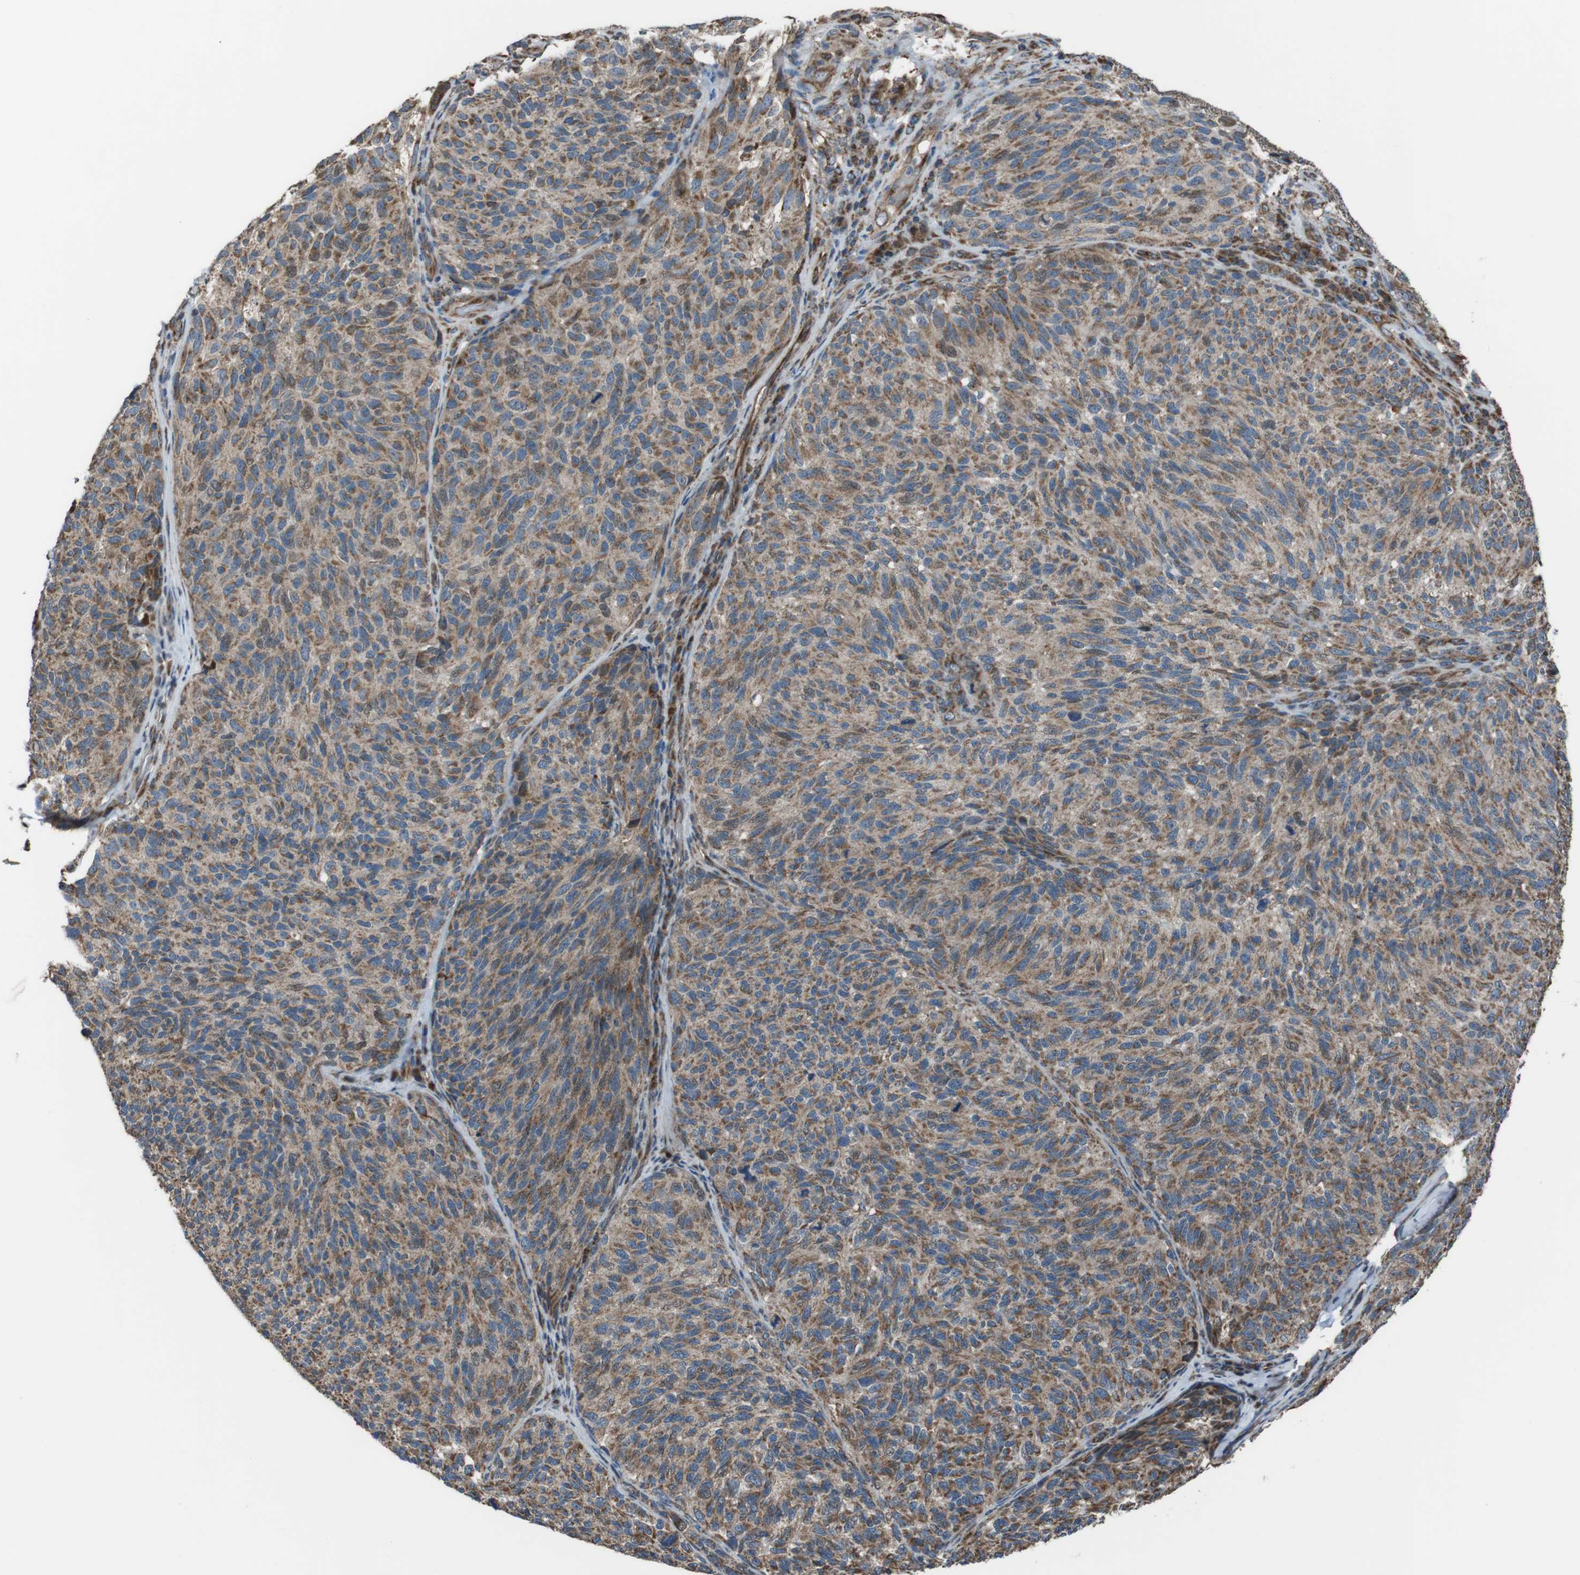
{"staining": {"intensity": "moderate", "quantity": ">75%", "location": "cytoplasmic/membranous"}, "tissue": "melanoma", "cell_type": "Tumor cells", "image_type": "cancer", "snomed": [{"axis": "morphology", "description": "Malignant melanoma, NOS"}, {"axis": "topography", "description": "Skin"}], "caption": "IHC of melanoma reveals medium levels of moderate cytoplasmic/membranous positivity in about >75% of tumor cells. The protein is shown in brown color, while the nuclei are stained blue.", "gene": "GIMAP8", "patient": {"sex": "female", "age": 73}}